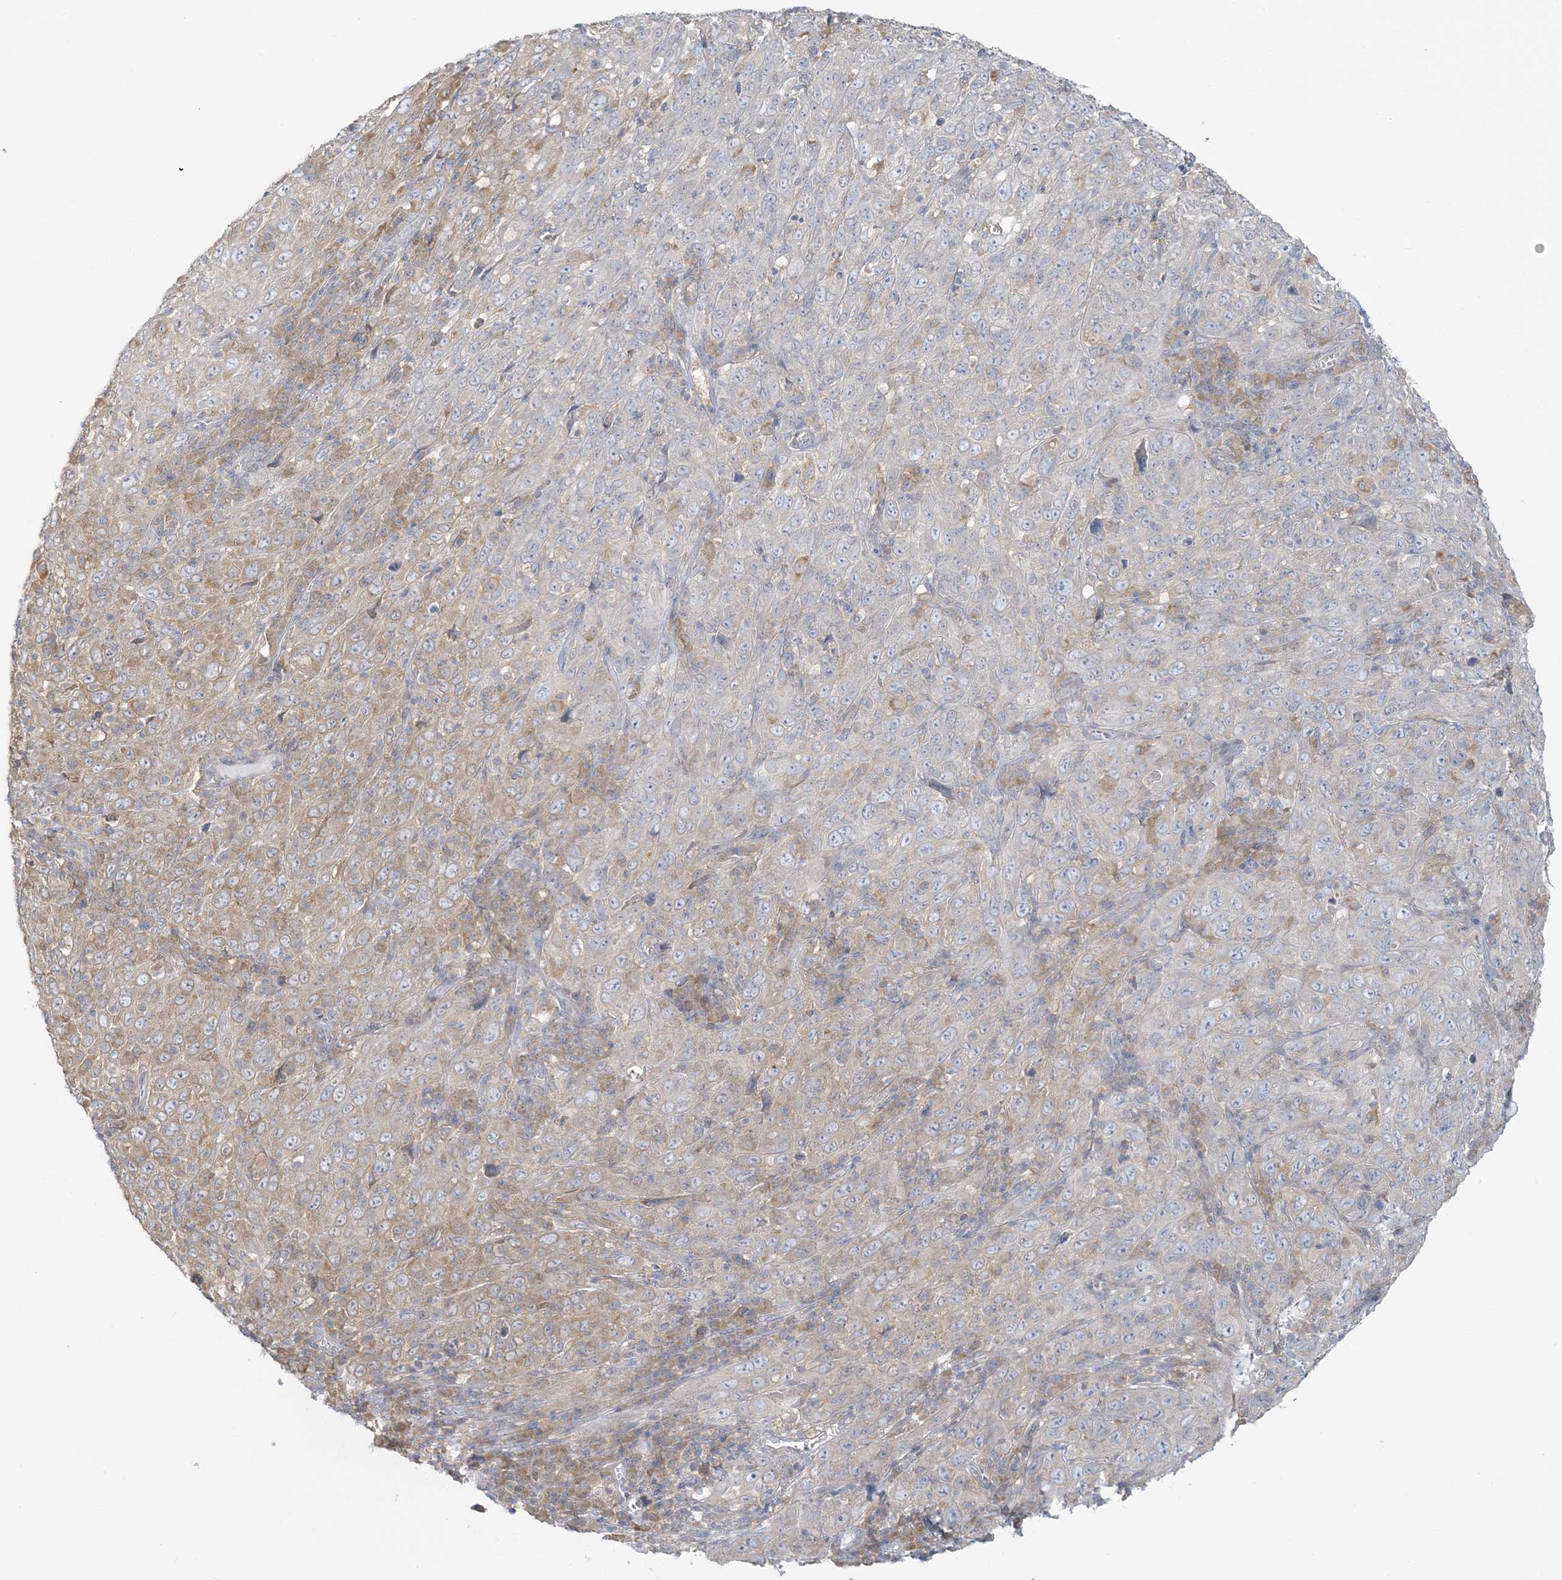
{"staining": {"intensity": "moderate", "quantity": "<25%", "location": "cytoplasmic/membranous"}, "tissue": "cervical cancer", "cell_type": "Tumor cells", "image_type": "cancer", "snomed": [{"axis": "morphology", "description": "Squamous cell carcinoma, NOS"}, {"axis": "topography", "description": "Cervix"}], "caption": "An image of cervical squamous cell carcinoma stained for a protein demonstrates moderate cytoplasmic/membranous brown staining in tumor cells.", "gene": "EEFSEC", "patient": {"sex": "female", "age": 46}}